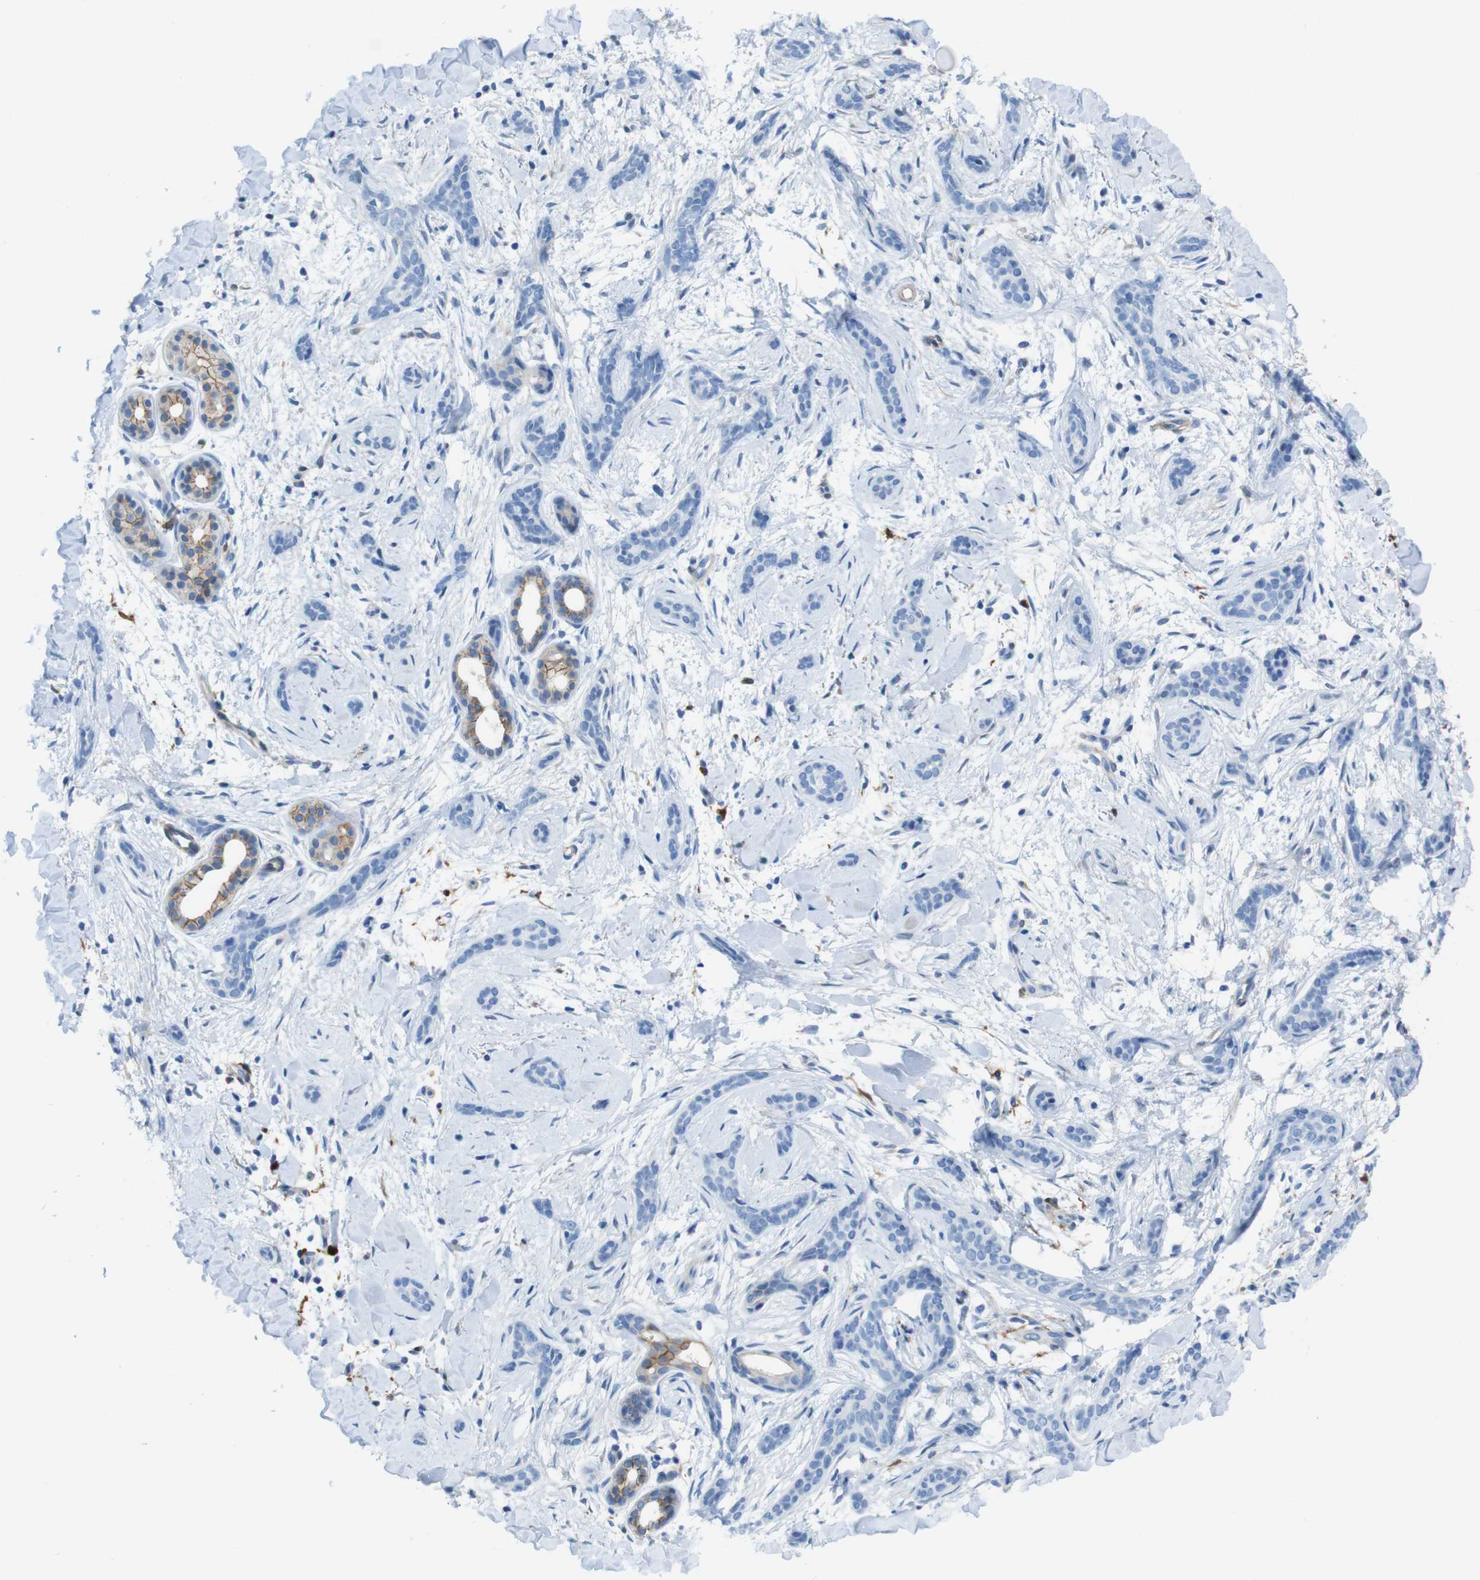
{"staining": {"intensity": "negative", "quantity": "none", "location": "none"}, "tissue": "skin cancer", "cell_type": "Tumor cells", "image_type": "cancer", "snomed": [{"axis": "morphology", "description": "Basal cell carcinoma"}, {"axis": "morphology", "description": "Adnexal tumor, benign"}, {"axis": "topography", "description": "Skin"}], "caption": "Basal cell carcinoma (skin) stained for a protein using immunohistochemistry (IHC) demonstrates no expression tumor cells.", "gene": "CLMN", "patient": {"sex": "female", "age": 42}}